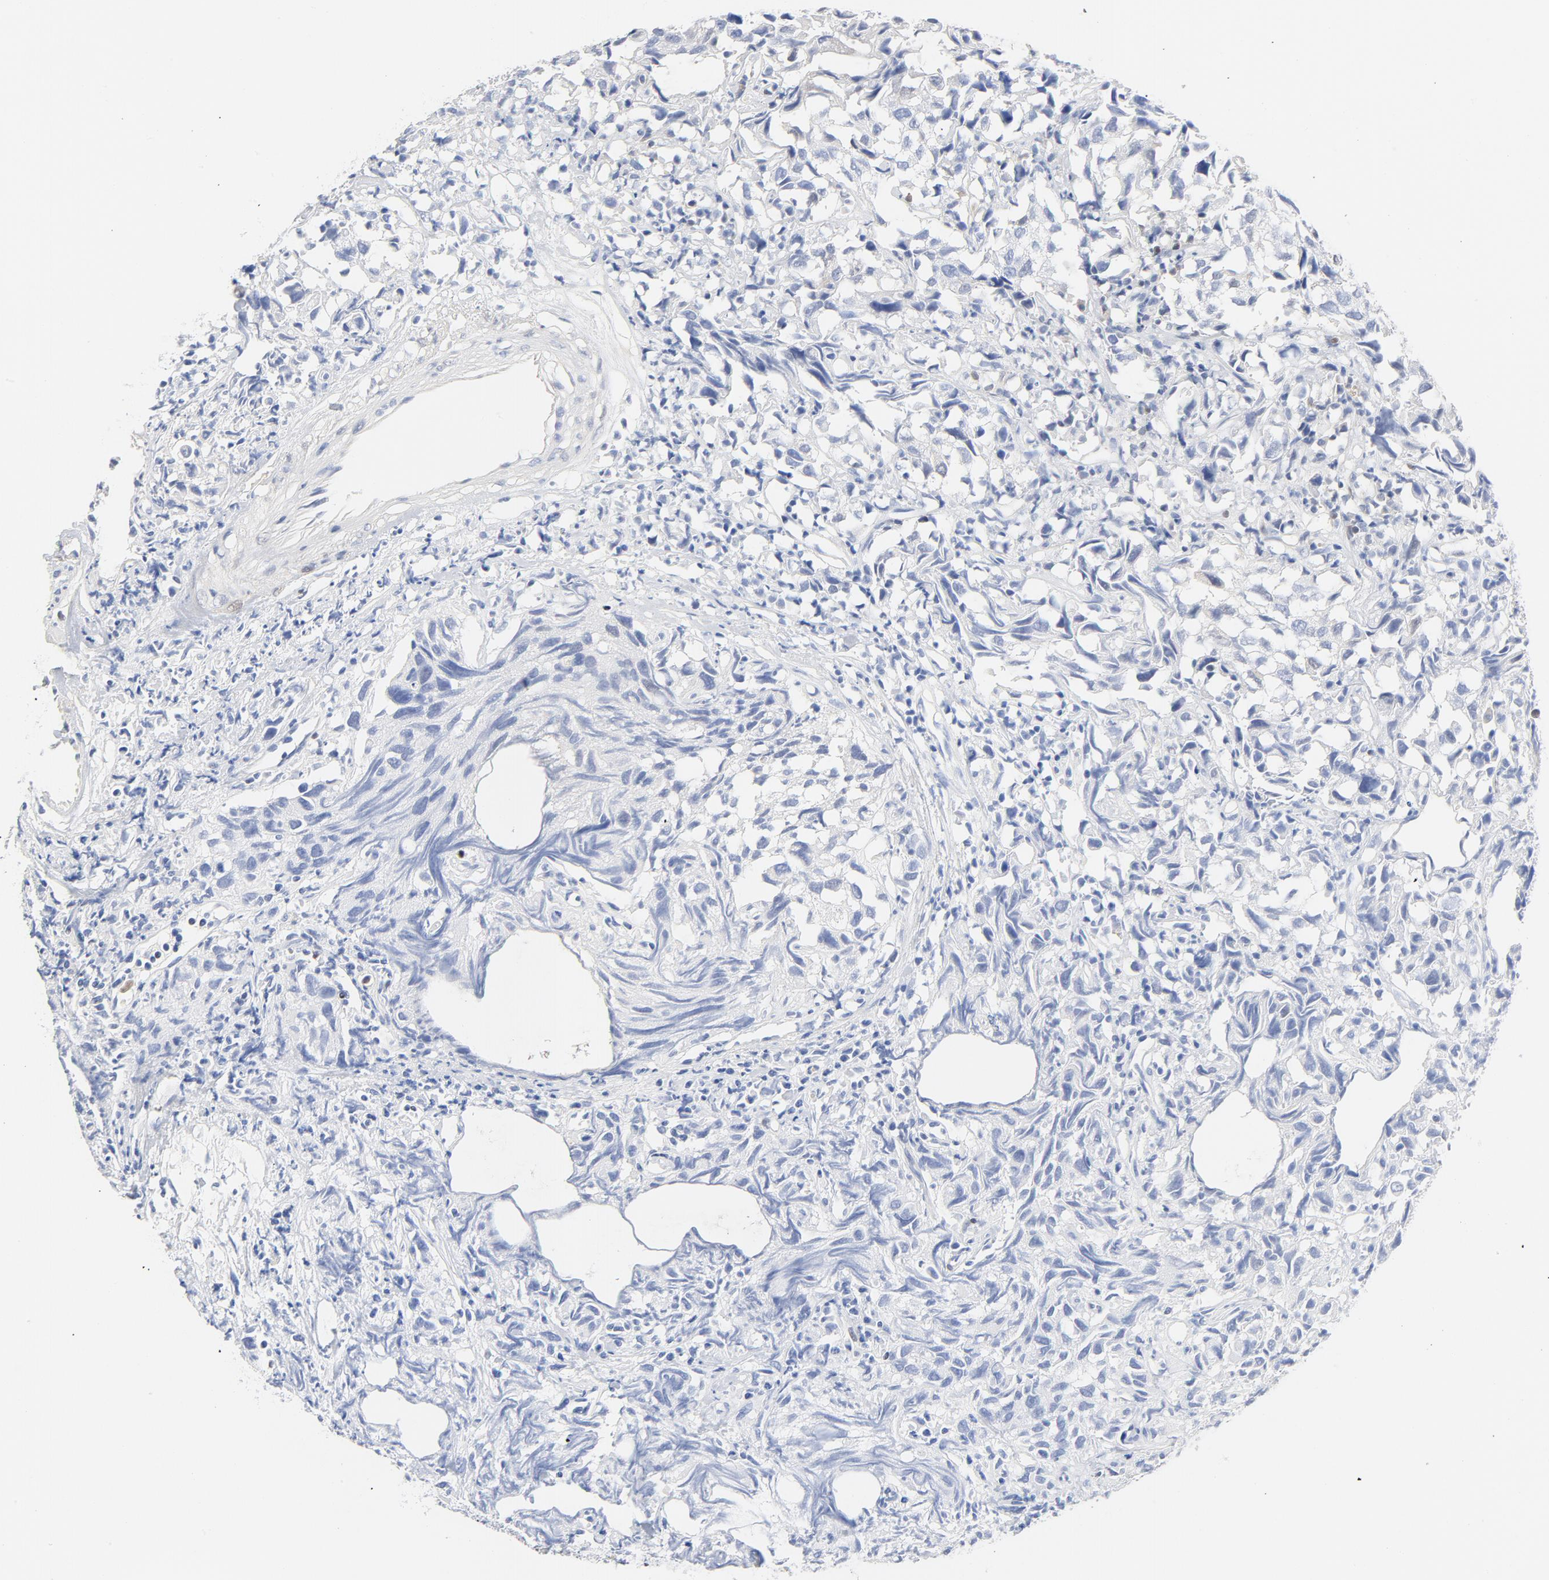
{"staining": {"intensity": "negative", "quantity": "none", "location": "none"}, "tissue": "urothelial cancer", "cell_type": "Tumor cells", "image_type": "cancer", "snomed": [{"axis": "morphology", "description": "Urothelial carcinoma, High grade"}, {"axis": "topography", "description": "Urinary bladder"}], "caption": "Urothelial cancer was stained to show a protein in brown. There is no significant positivity in tumor cells. The staining is performed using DAB brown chromogen with nuclei counter-stained in using hematoxylin.", "gene": "CDKN1B", "patient": {"sex": "female", "age": 75}}